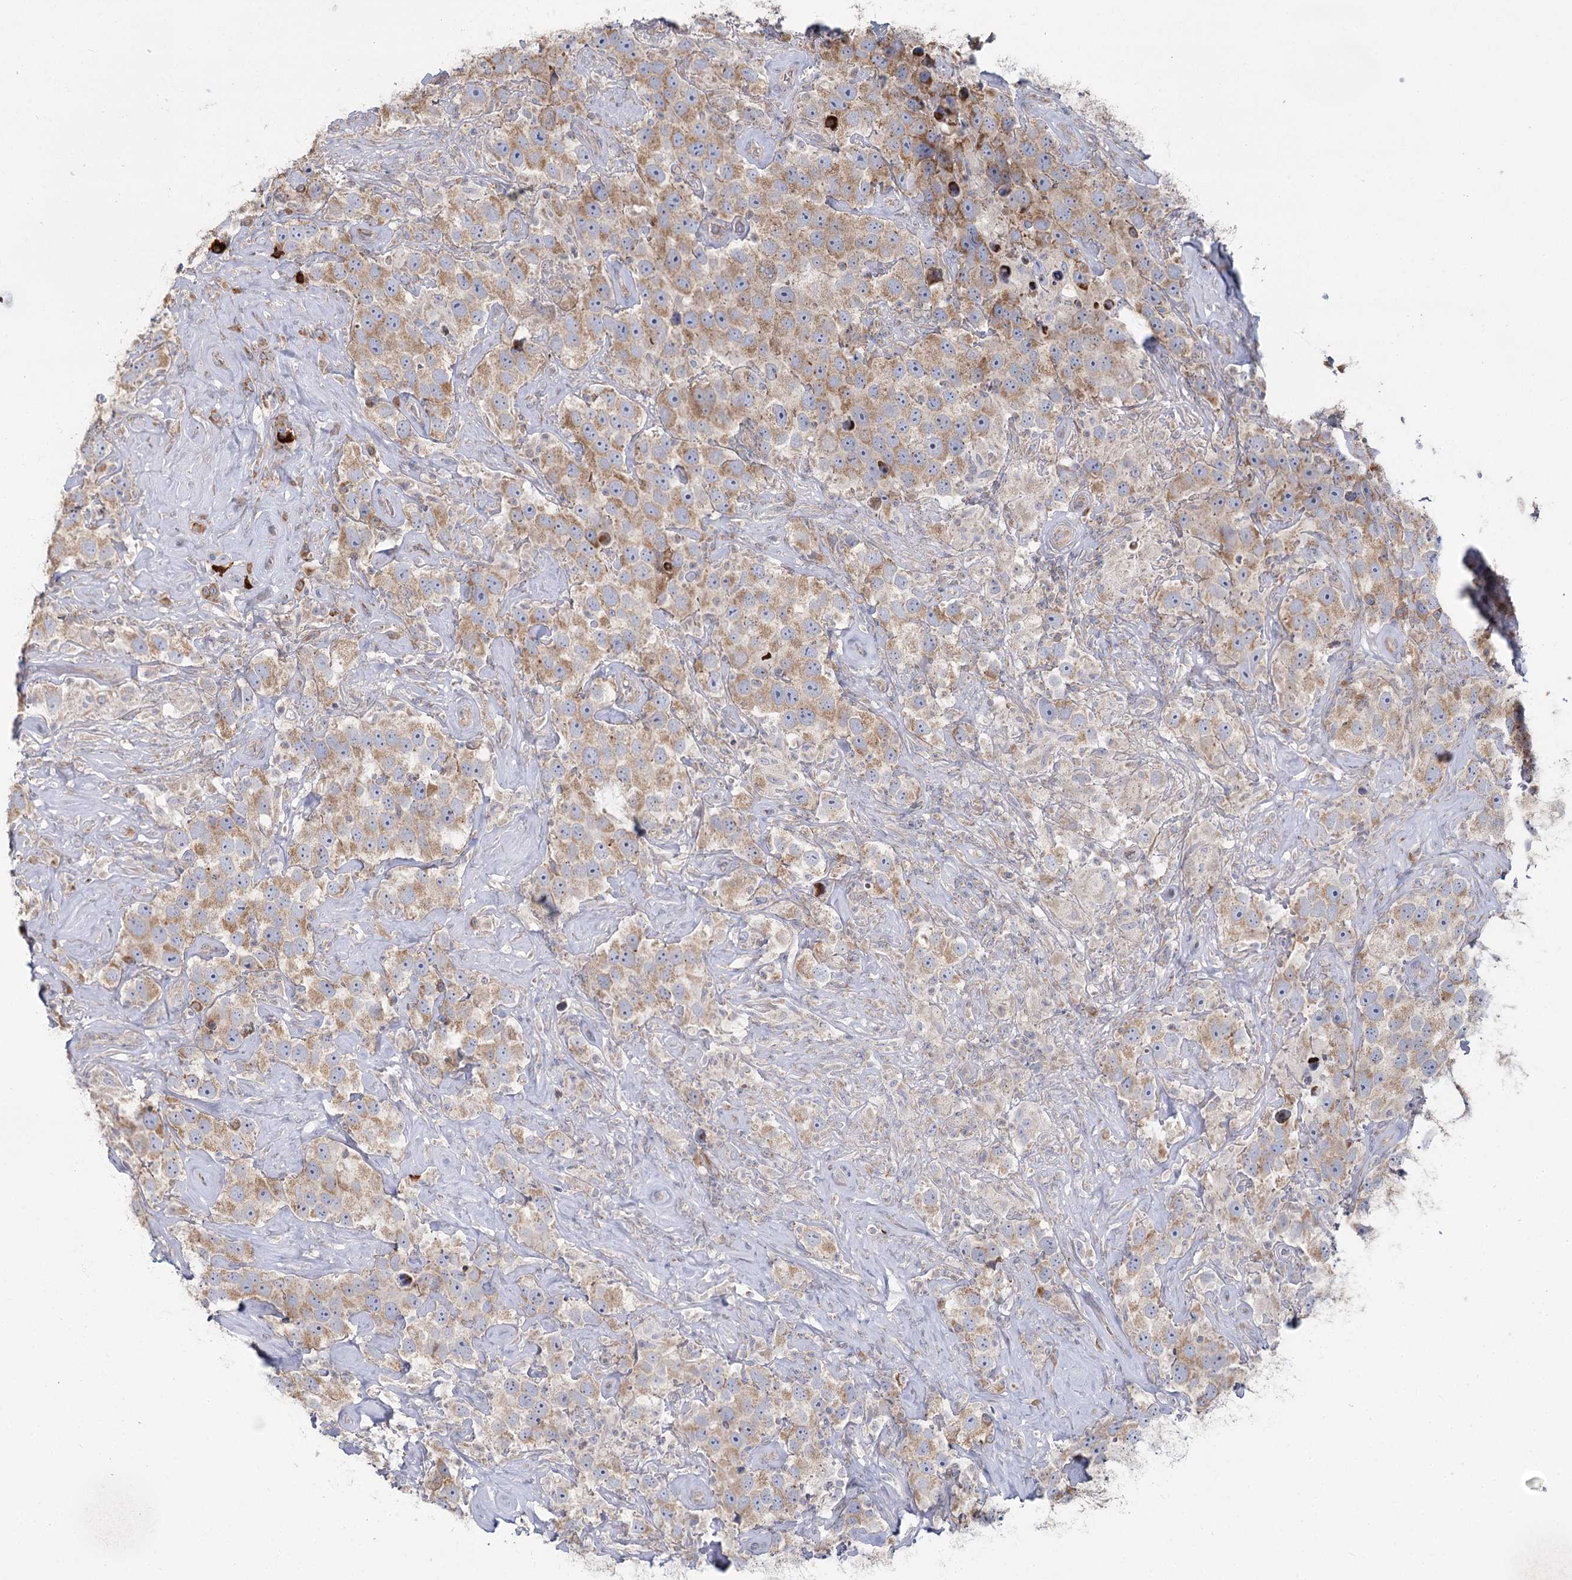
{"staining": {"intensity": "moderate", "quantity": ">75%", "location": "cytoplasmic/membranous"}, "tissue": "testis cancer", "cell_type": "Tumor cells", "image_type": "cancer", "snomed": [{"axis": "morphology", "description": "Seminoma, NOS"}, {"axis": "topography", "description": "Testis"}], "caption": "Seminoma (testis) was stained to show a protein in brown. There is medium levels of moderate cytoplasmic/membranous staining in approximately >75% of tumor cells. The protein of interest is stained brown, and the nuclei are stained in blue (DAB IHC with brightfield microscopy, high magnification).", "gene": "ACOX2", "patient": {"sex": "male", "age": 49}}